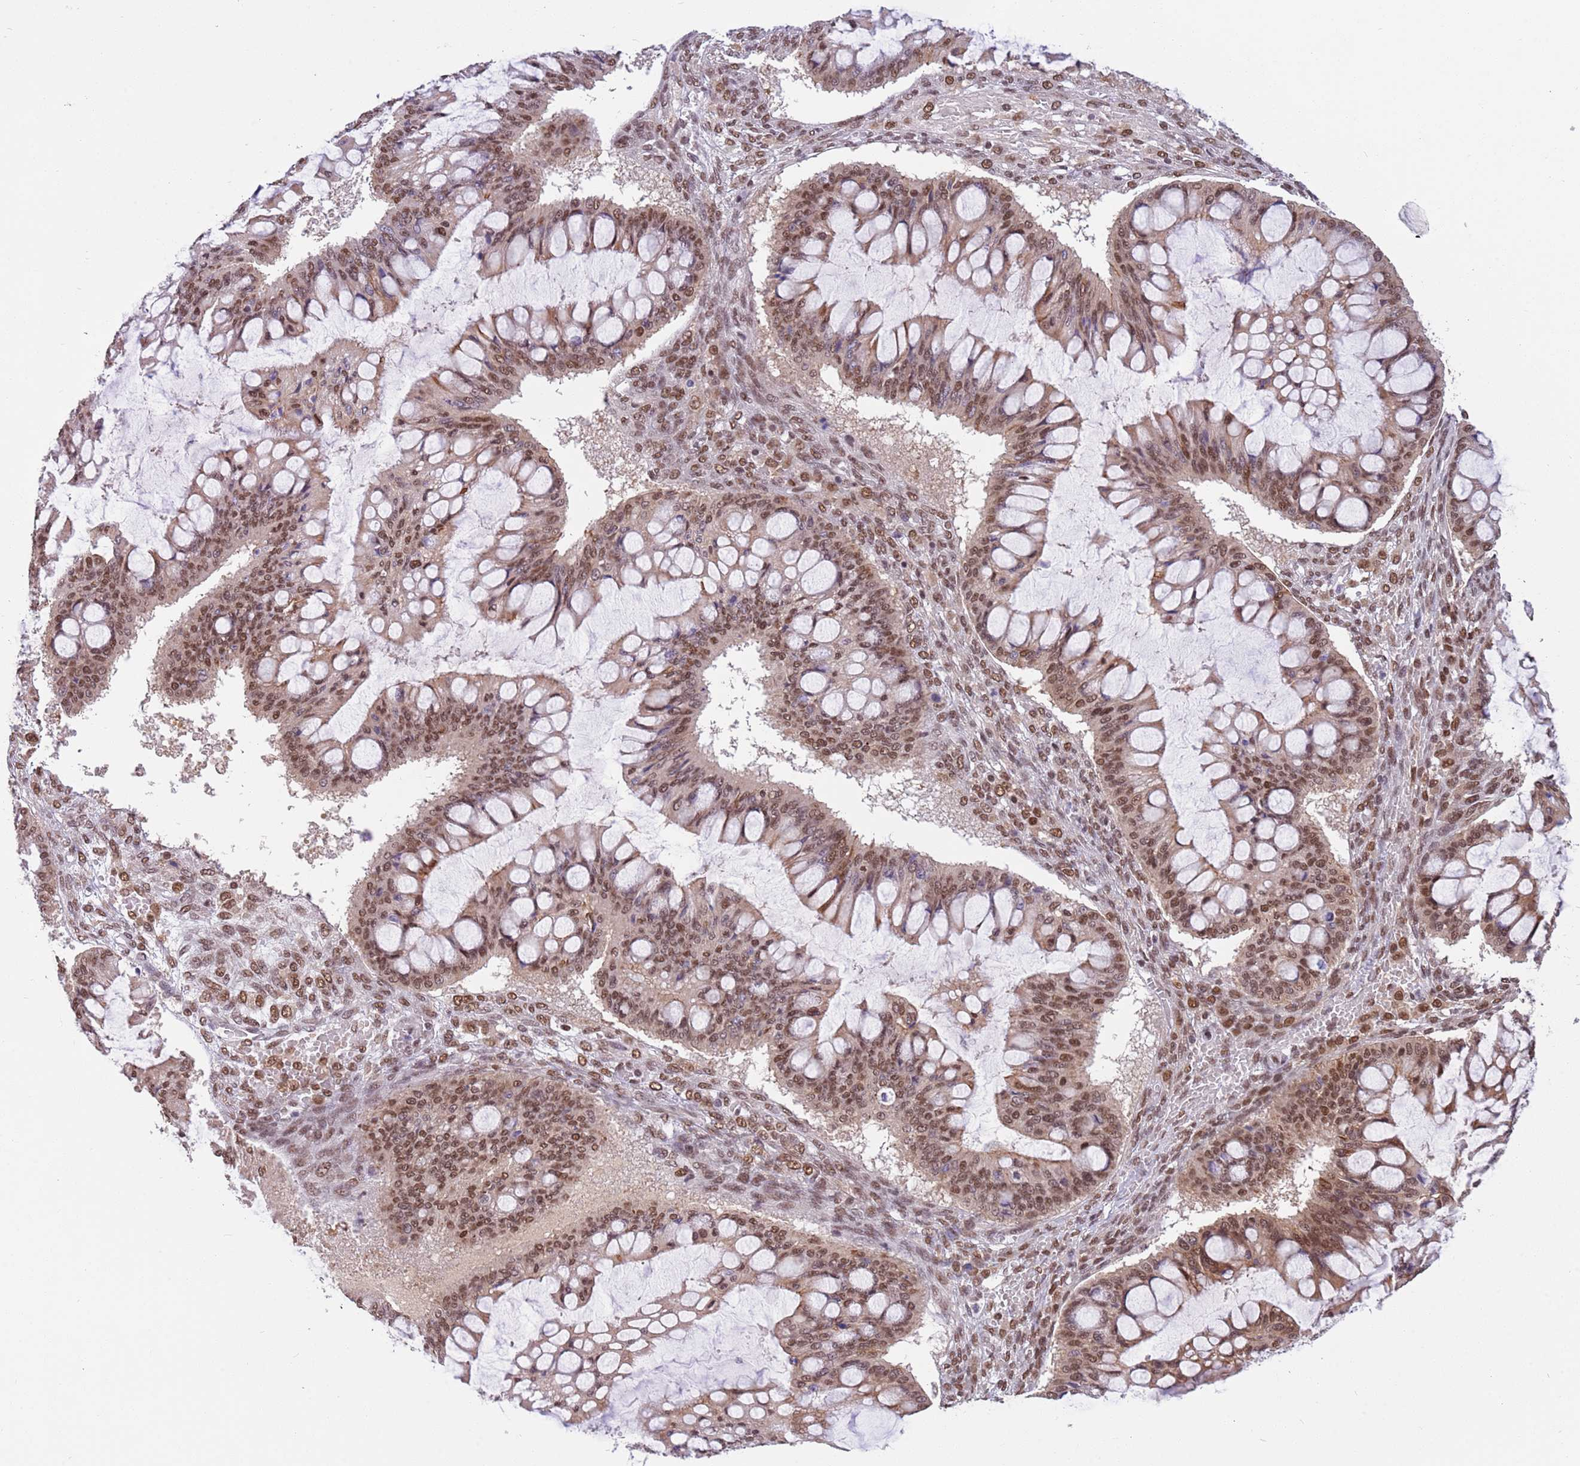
{"staining": {"intensity": "moderate", "quantity": ">75%", "location": "nuclear"}, "tissue": "ovarian cancer", "cell_type": "Tumor cells", "image_type": "cancer", "snomed": [{"axis": "morphology", "description": "Cystadenocarcinoma, mucinous, NOS"}, {"axis": "topography", "description": "Ovary"}], "caption": "Tumor cells show medium levels of moderate nuclear positivity in approximately >75% of cells in human ovarian cancer.", "gene": "TRIM32", "patient": {"sex": "female", "age": 73}}